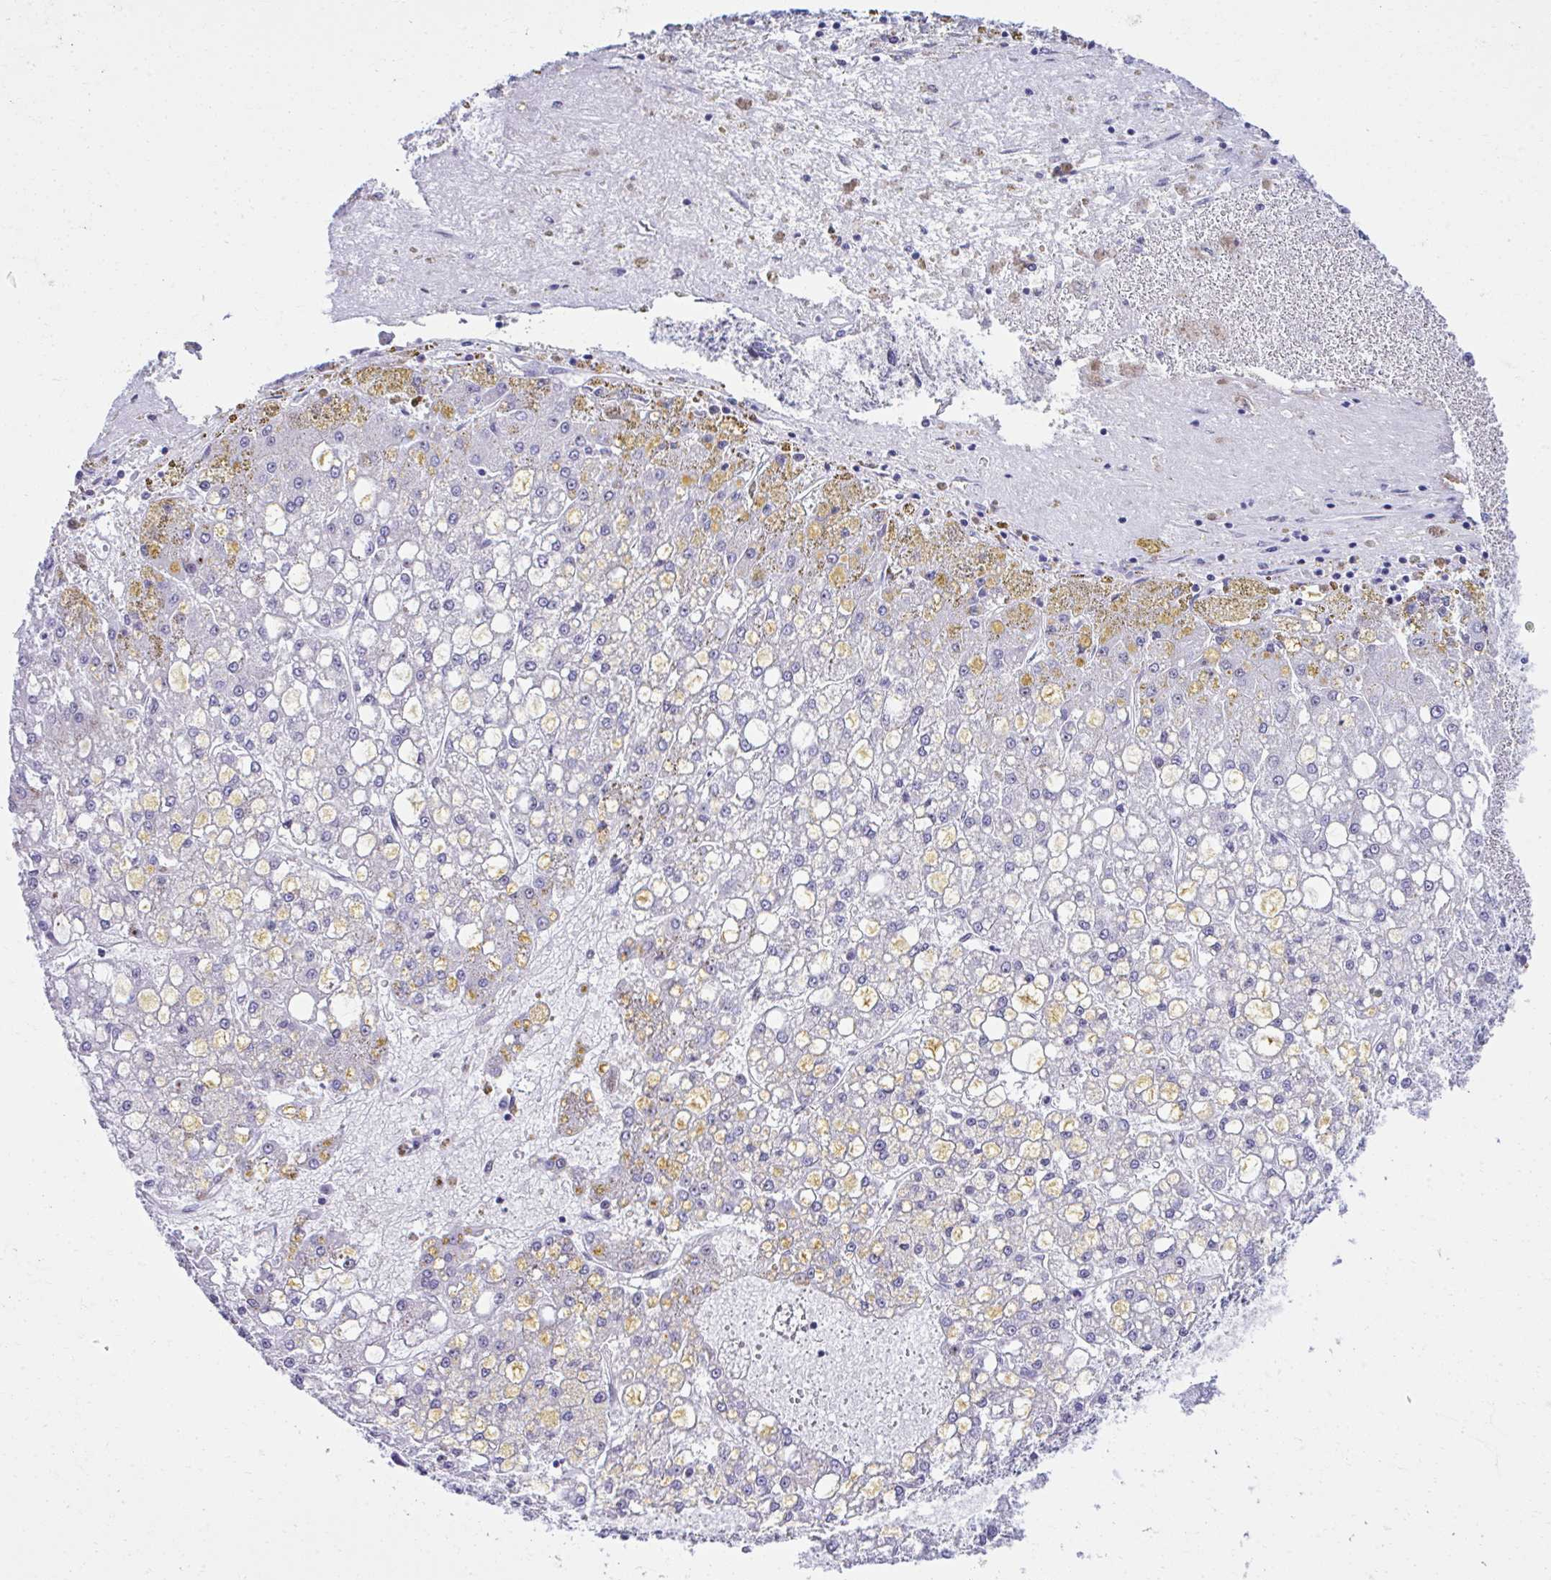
{"staining": {"intensity": "negative", "quantity": "none", "location": "none"}, "tissue": "liver cancer", "cell_type": "Tumor cells", "image_type": "cancer", "snomed": [{"axis": "morphology", "description": "Carcinoma, Hepatocellular, NOS"}, {"axis": "topography", "description": "Liver"}], "caption": "Photomicrograph shows no protein positivity in tumor cells of liver cancer tissue. The staining was performed using DAB (3,3'-diaminobenzidine) to visualize the protein expression in brown, while the nuclei were stained in blue with hematoxylin (Magnification: 20x).", "gene": "CEP72", "patient": {"sex": "male", "age": 67}}